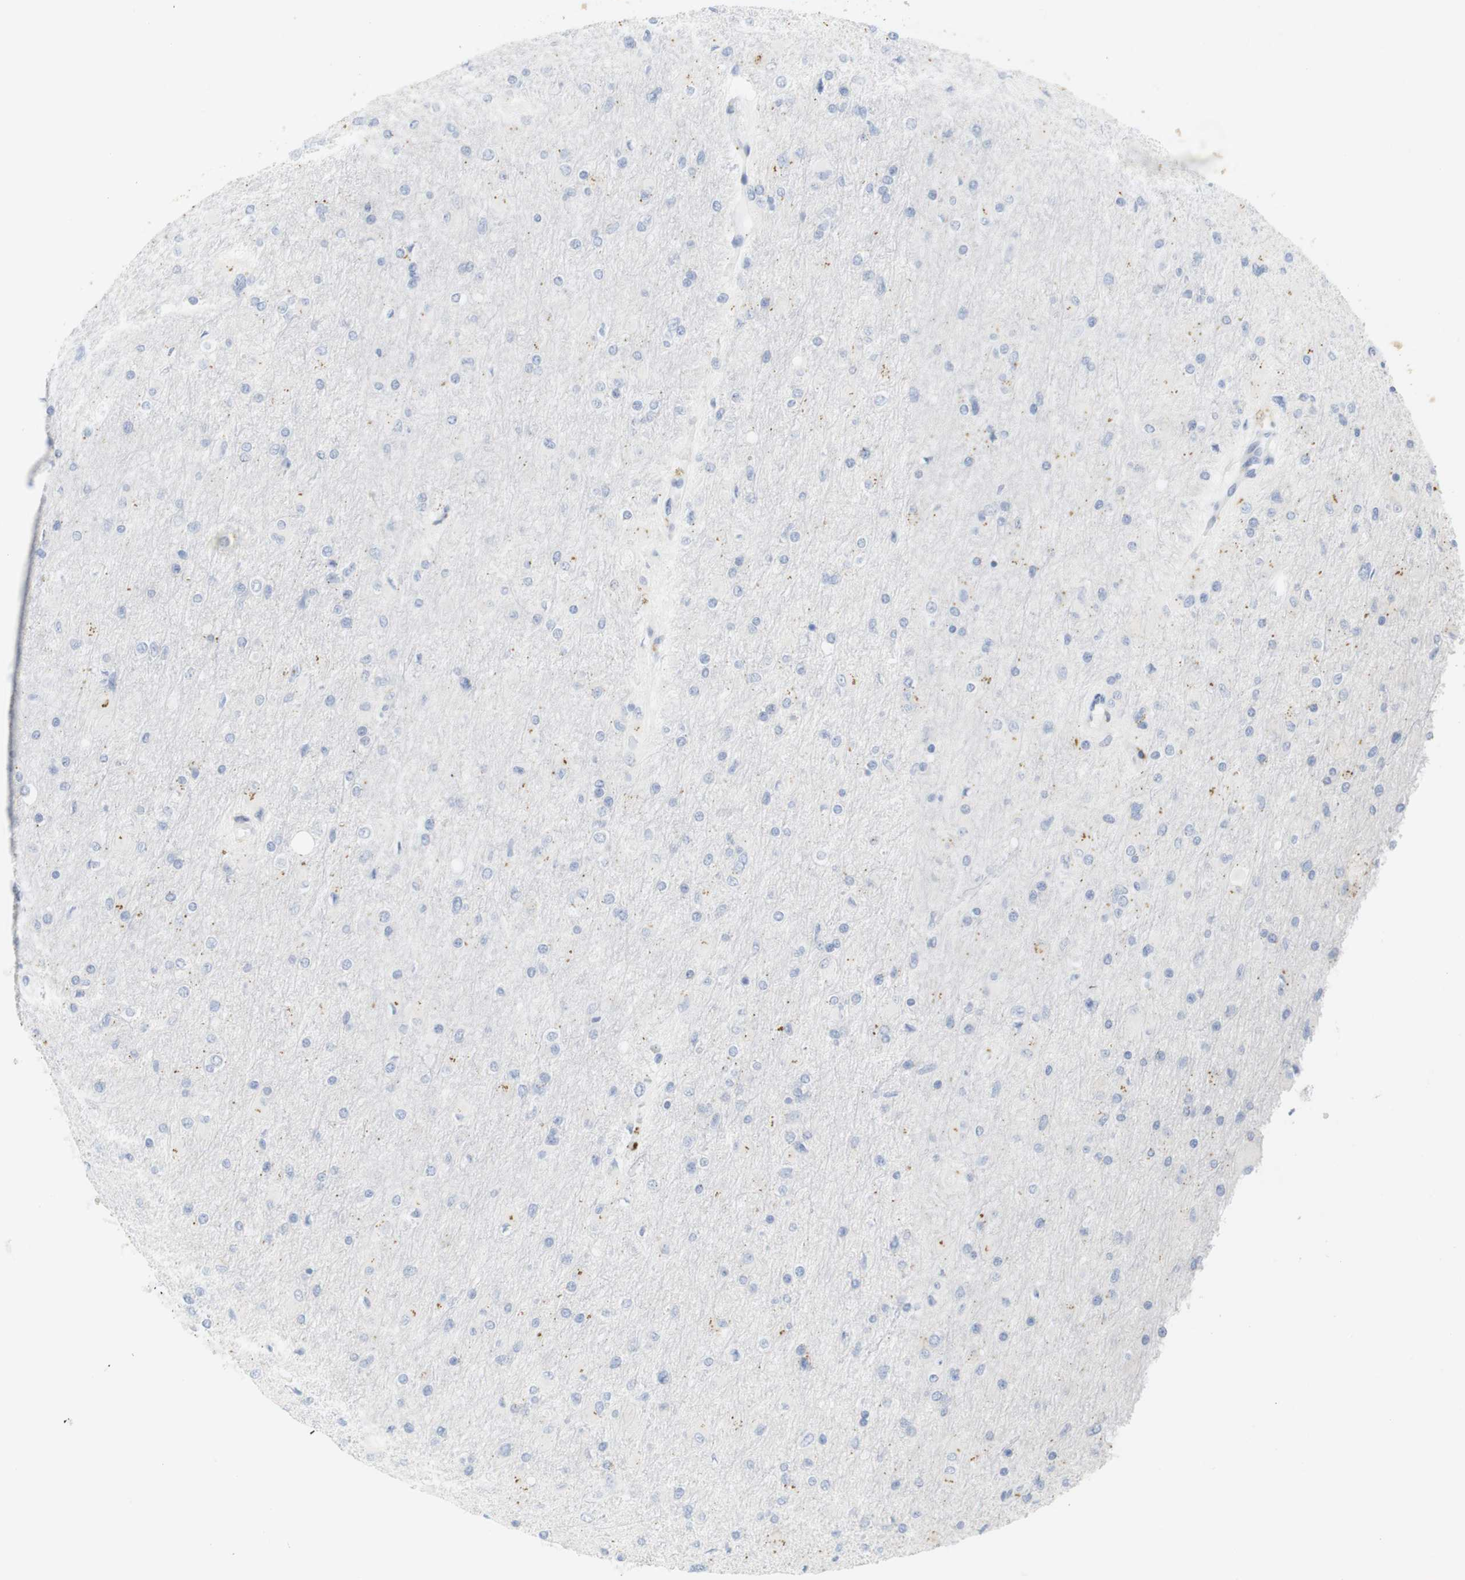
{"staining": {"intensity": "negative", "quantity": "none", "location": "none"}, "tissue": "glioma", "cell_type": "Tumor cells", "image_type": "cancer", "snomed": [{"axis": "morphology", "description": "Glioma, malignant, High grade"}, {"axis": "topography", "description": "Cerebral cortex"}], "caption": "Immunohistochemistry (IHC) photomicrograph of glioma stained for a protein (brown), which displays no staining in tumor cells.", "gene": "YIPF1", "patient": {"sex": "female", "age": 36}}